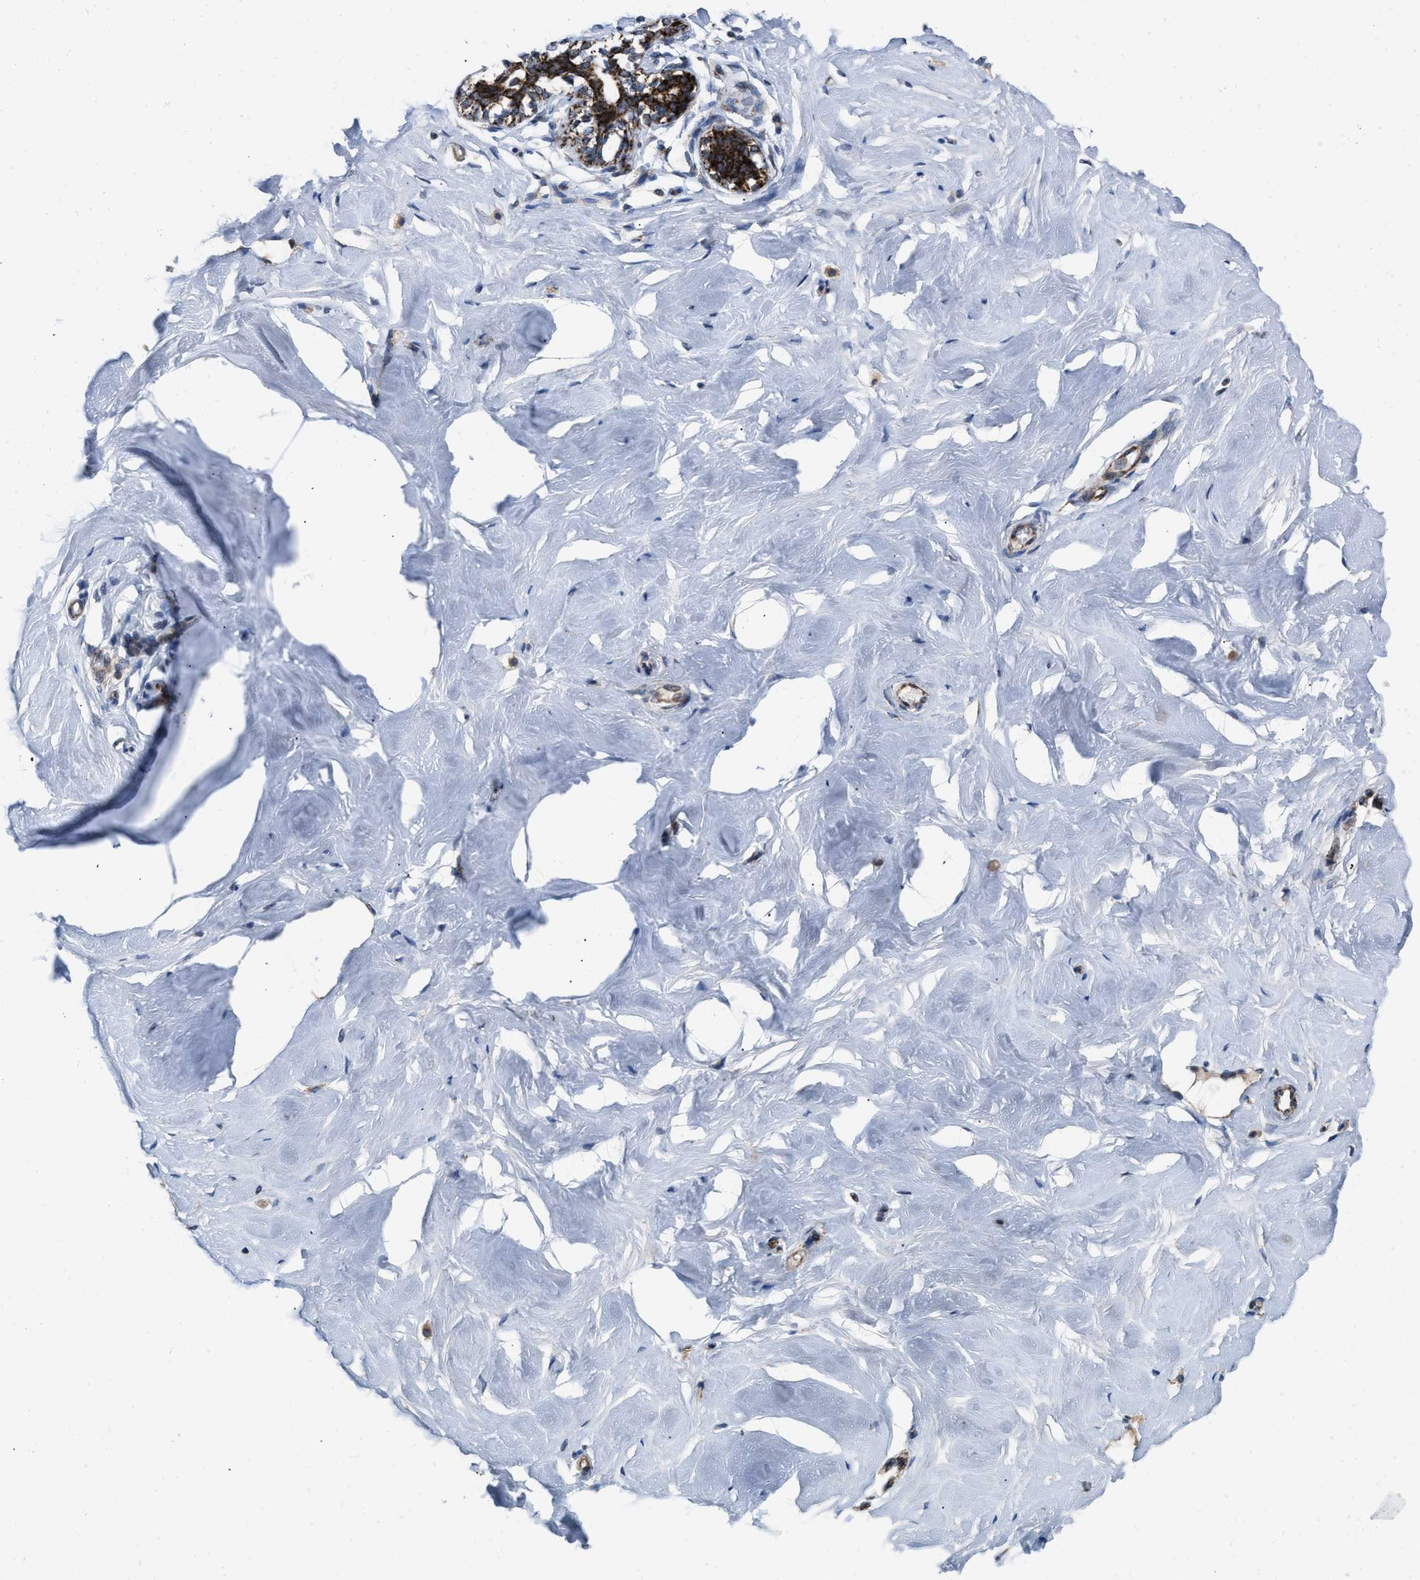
{"staining": {"intensity": "moderate", "quantity": ">75%", "location": "cytoplasmic/membranous"}, "tissue": "breast", "cell_type": "Adipocytes", "image_type": "normal", "snomed": [{"axis": "morphology", "description": "Normal tissue, NOS"}, {"axis": "topography", "description": "Breast"}], "caption": "Adipocytes demonstrate moderate cytoplasmic/membranous positivity in about >75% of cells in unremarkable breast. (IHC, brightfield microscopy, high magnification).", "gene": "AKAP1", "patient": {"sex": "female", "age": 23}}